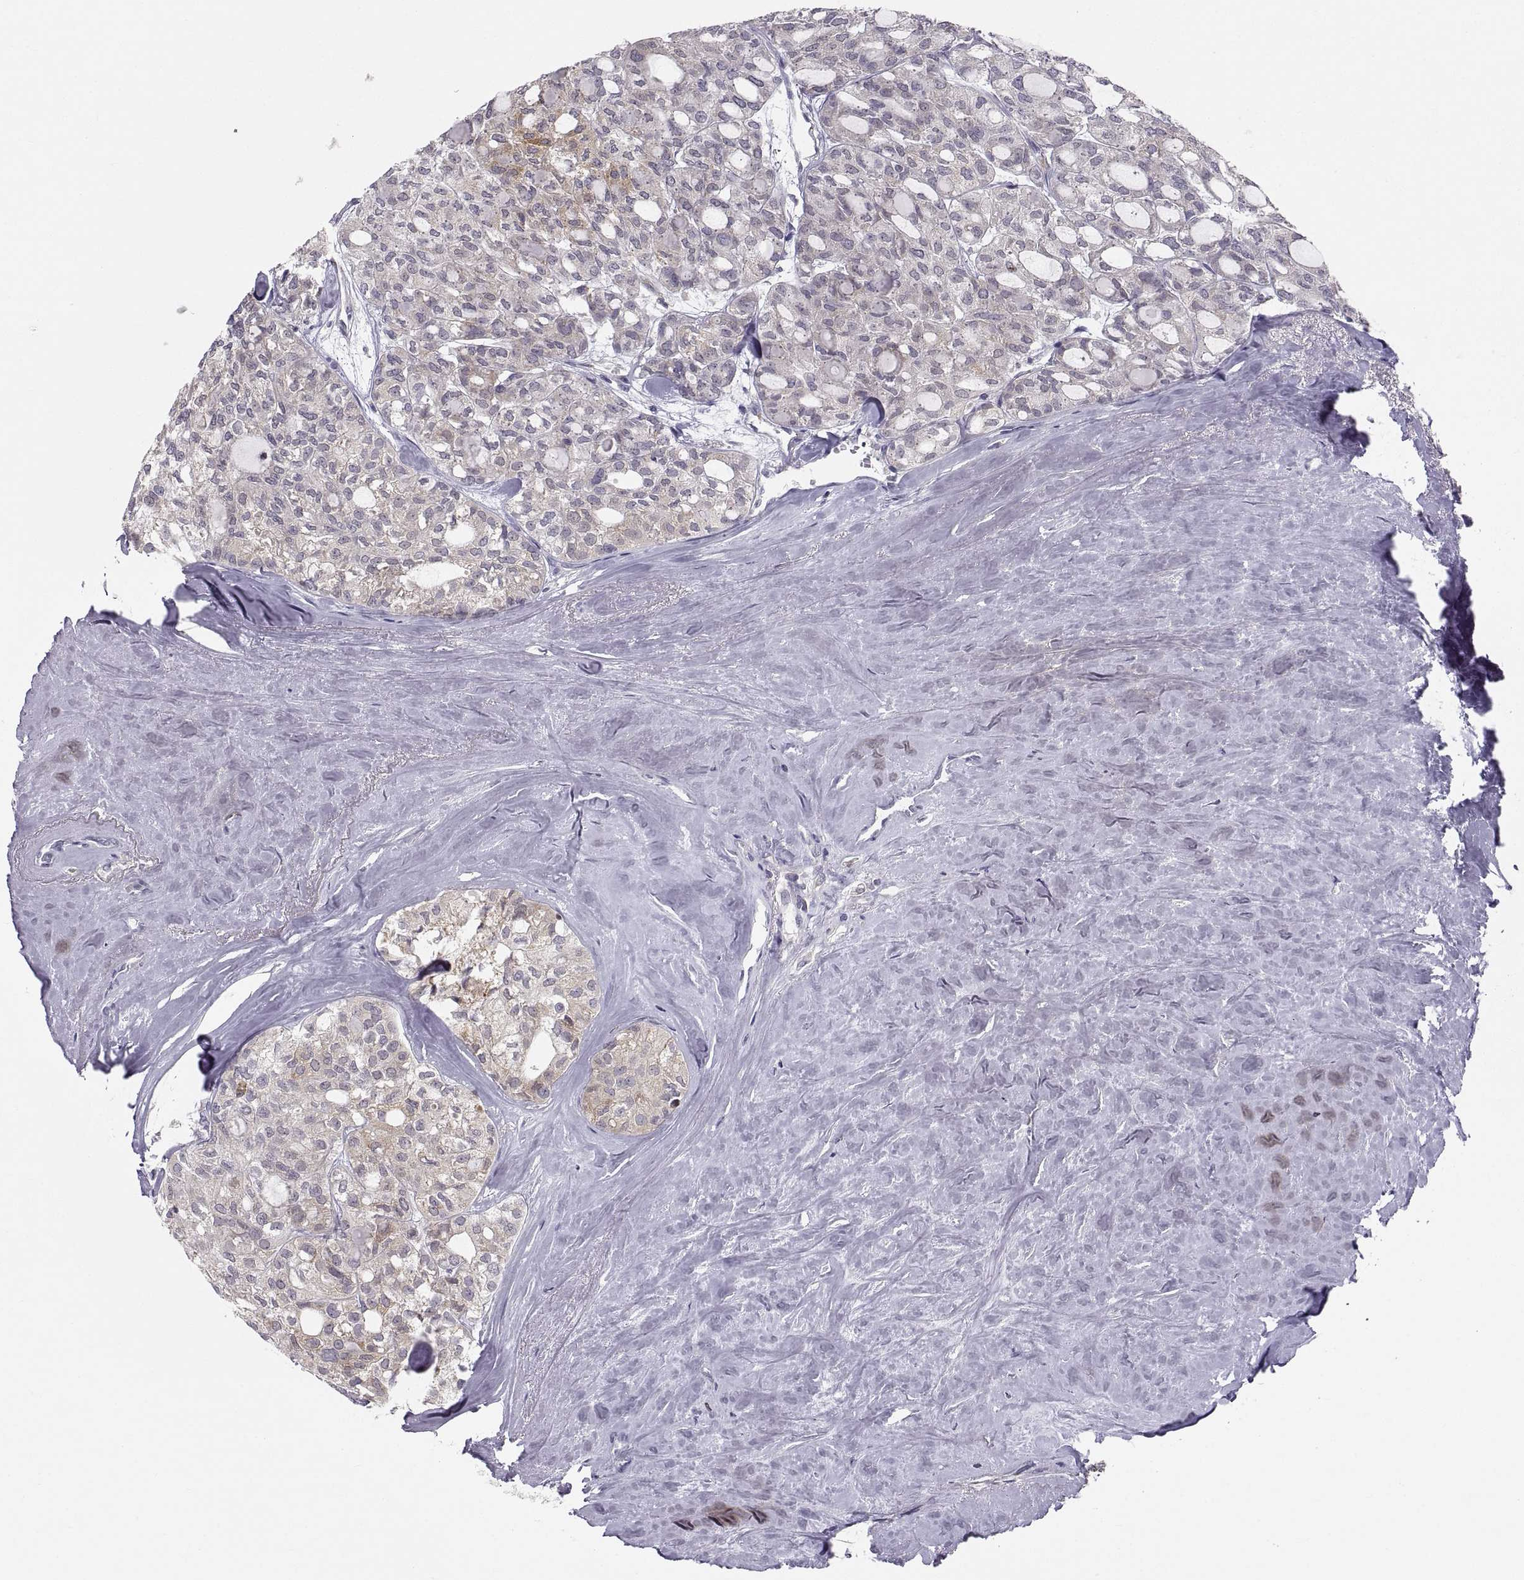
{"staining": {"intensity": "weak", "quantity": "25%-75%", "location": "cytoplasmic/membranous"}, "tissue": "thyroid cancer", "cell_type": "Tumor cells", "image_type": "cancer", "snomed": [{"axis": "morphology", "description": "Follicular adenoma carcinoma, NOS"}, {"axis": "topography", "description": "Thyroid gland"}], "caption": "Immunohistochemistry (IHC) (DAB (3,3'-diaminobenzidine)) staining of human thyroid follicular adenoma carcinoma displays weak cytoplasmic/membranous protein staining in about 25%-75% of tumor cells.", "gene": "ERO1A", "patient": {"sex": "male", "age": 75}}